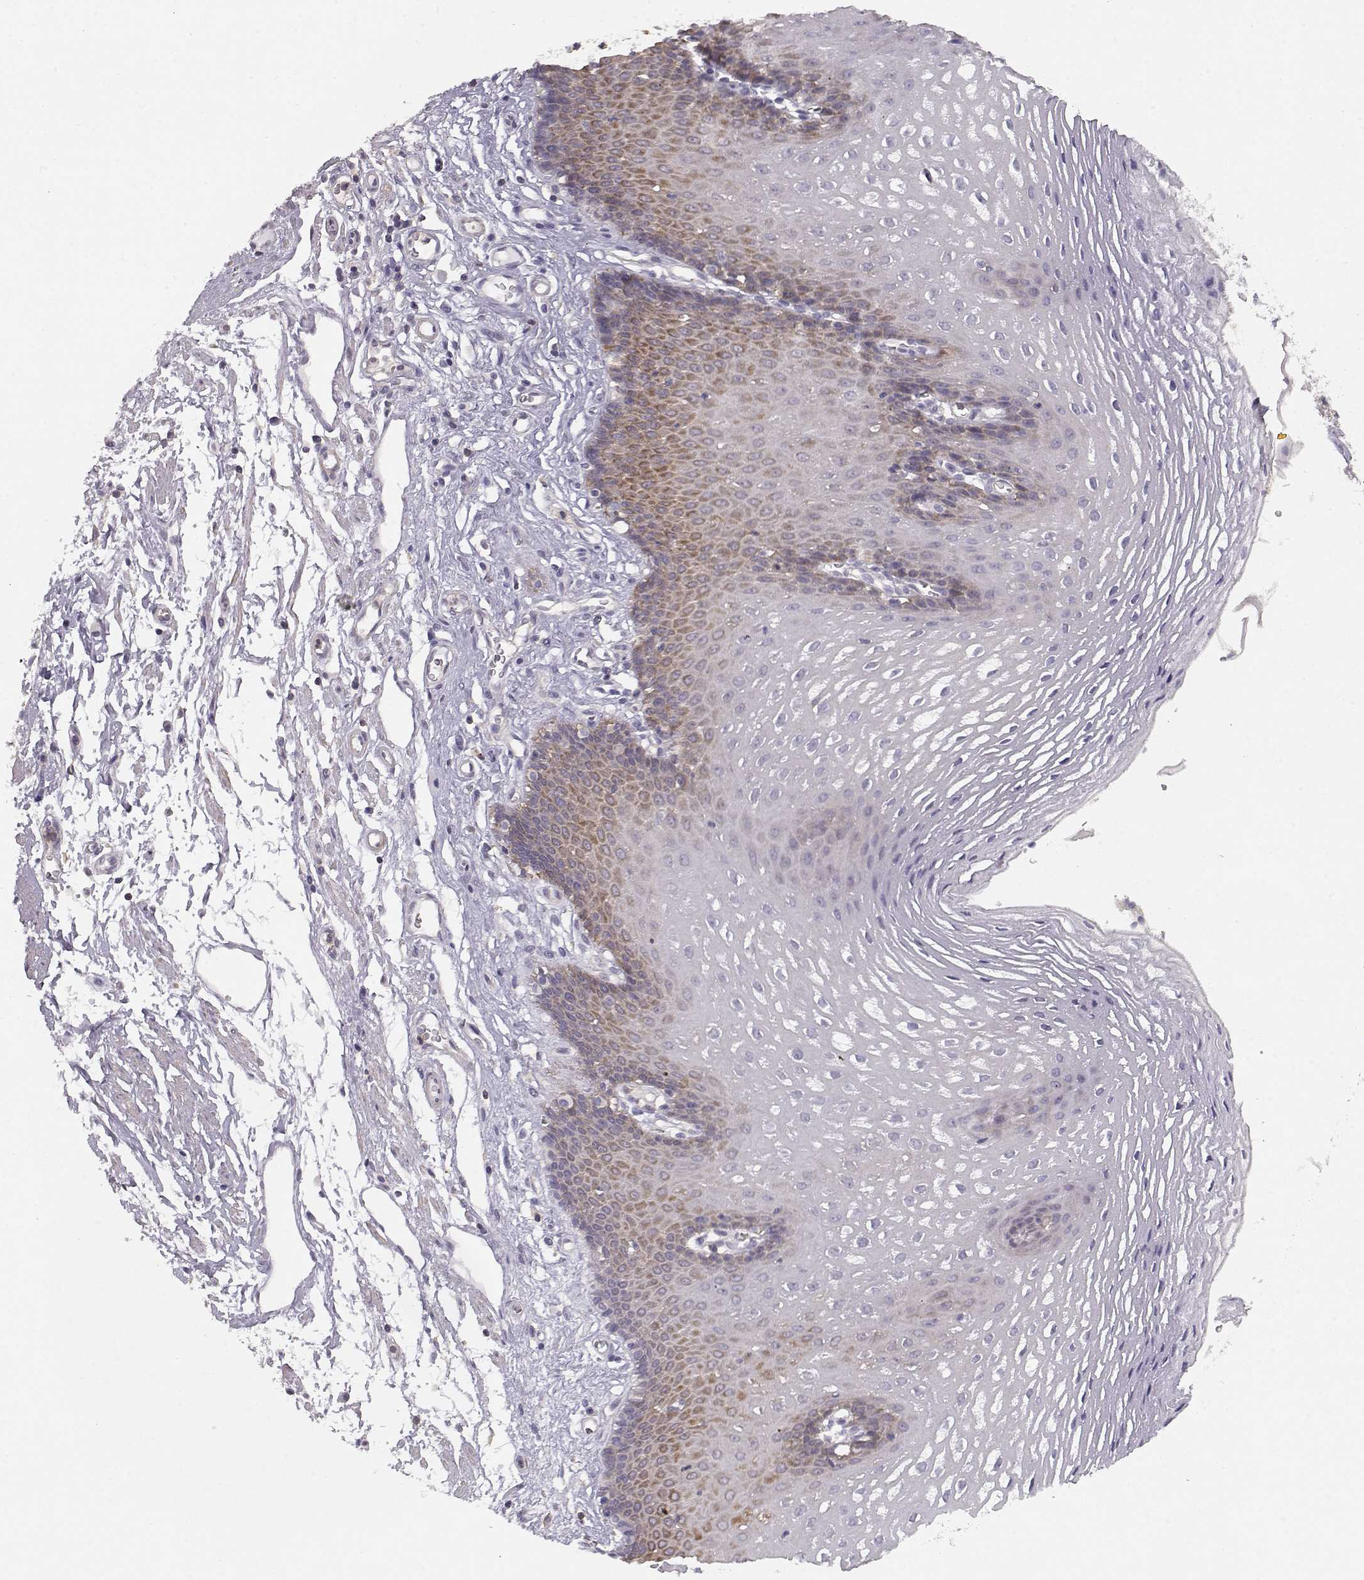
{"staining": {"intensity": "moderate", "quantity": "<25%", "location": "cytoplasmic/membranous"}, "tissue": "esophagus", "cell_type": "Squamous epithelial cells", "image_type": "normal", "snomed": [{"axis": "morphology", "description": "Normal tissue, NOS"}, {"axis": "topography", "description": "Esophagus"}], "caption": "Immunohistochemistry micrograph of benign esophagus stained for a protein (brown), which displays low levels of moderate cytoplasmic/membranous staining in approximately <25% of squamous epithelial cells.", "gene": "DAPL1", "patient": {"sex": "male", "age": 72}}